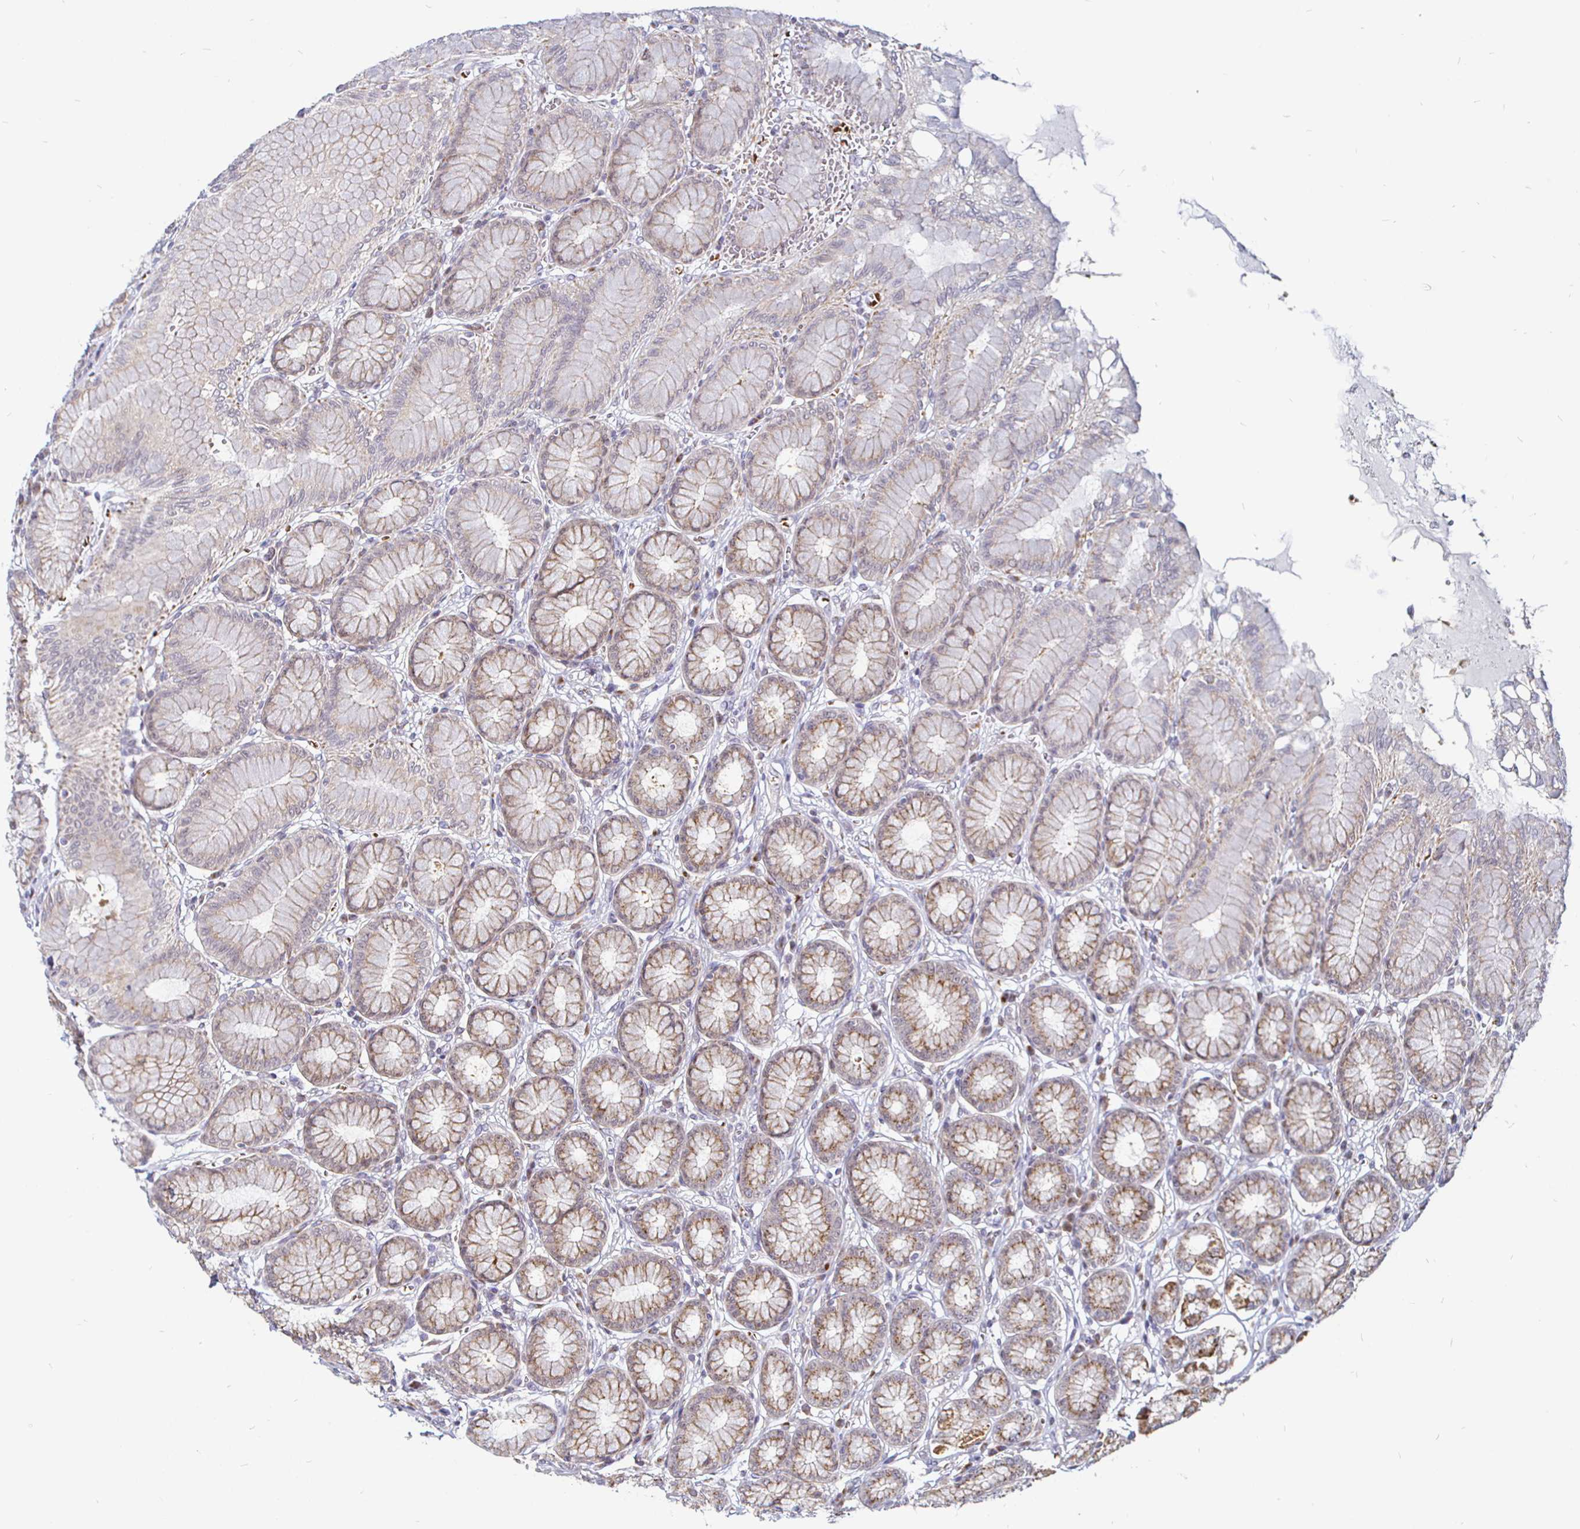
{"staining": {"intensity": "moderate", "quantity": "25%-75%", "location": "cytoplasmic/membranous"}, "tissue": "stomach", "cell_type": "Glandular cells", "image_type": "normal", "snomed": [{"axis": "morphology", "description": "Normal tissue, NOS"}, {"axis": "topography", "description": "Stomach"}, {"axis": "topography", "description": "Stomach, lower"}], "caption": "Immunohistochemical staining of benign stomach displays medium levels of moderate cytoplasmic/membranous expression in about 25%-75% of glandular cells.", "gene": "ATG3", "patient": {"sex": "male", "age": 76}}